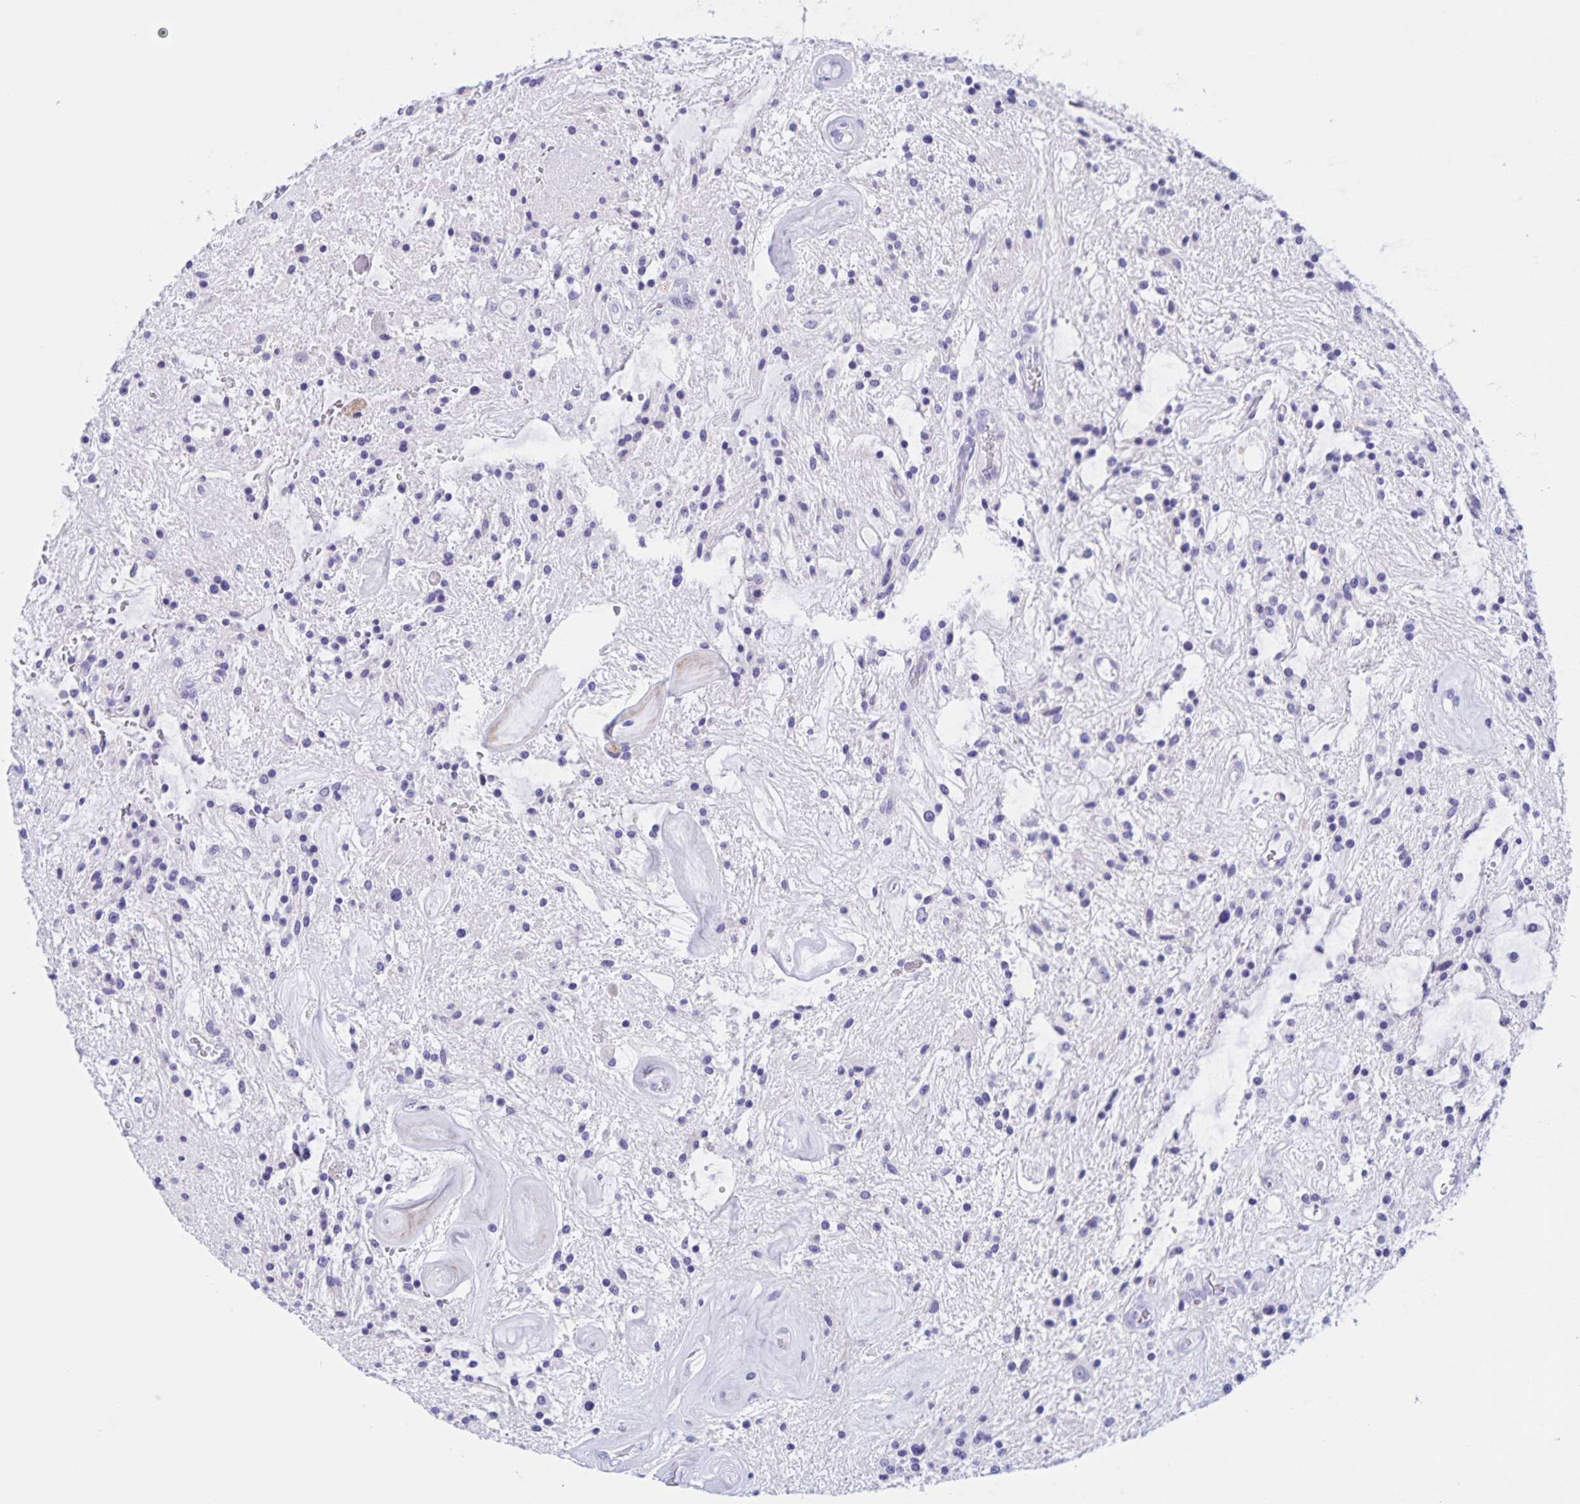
{"staining": {"intensity": "negative", "quantity": "none", "location": "none"}, "tissue": "glioma", "cell_type": "Tumor cells", "image_type": "cancer", "snomed": [{"axis": "morphology", "description": "Glioma, malignant, Low grade"}, {"axis": "topography", "description": "Cerebellum"}], "caption": "IHC image of glioma stained for a protein (brown), which shows no expression in tumor cells.", "gene": "TGIF2LX", "patient": {"sex": "female", "age": 14}}